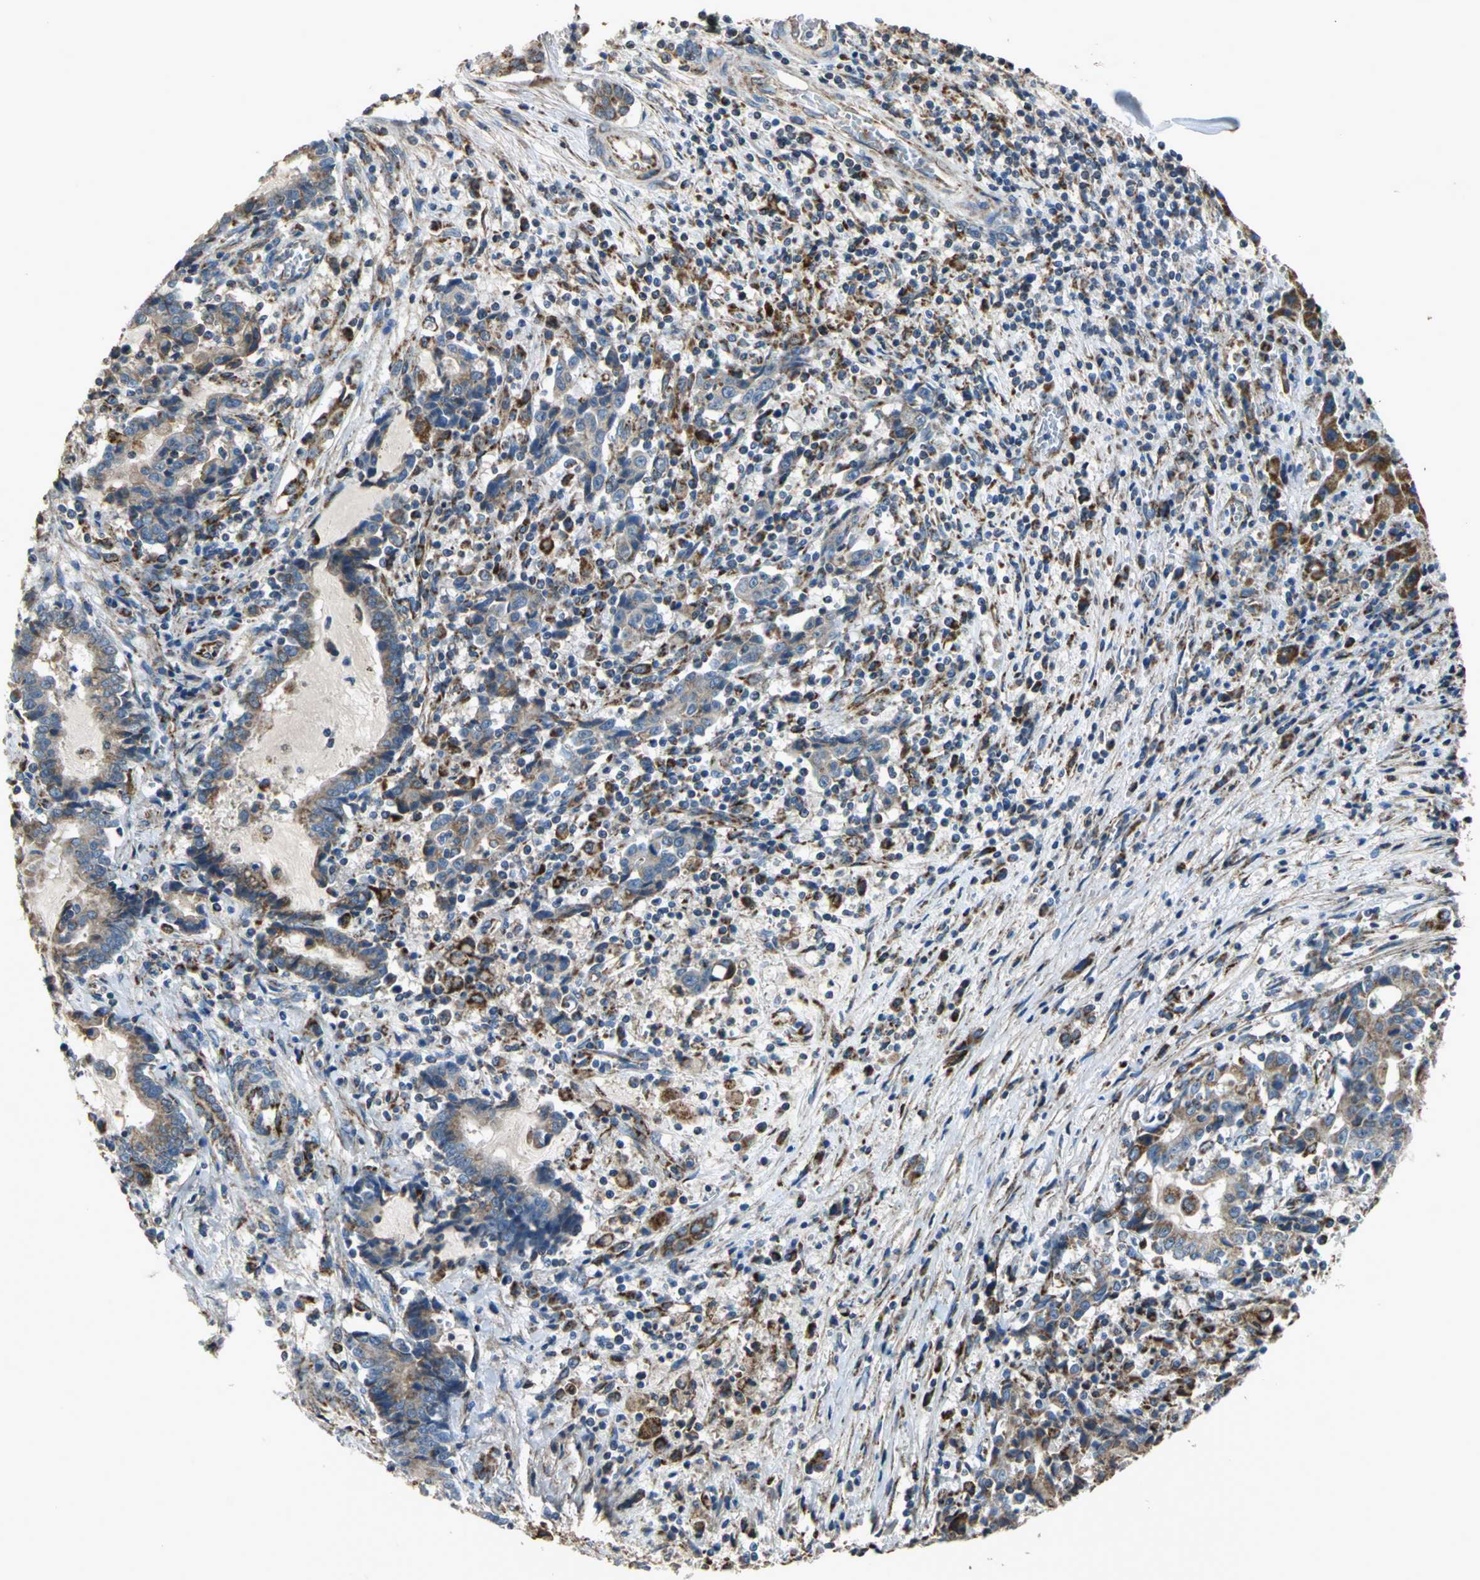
{"staining": {"intensity": "moderate", "quantity": ">75%", "location": "cytoplasmic/membranous"}, "tissue": "liver cancer", "cell_type": "Tumor cells", "image_type": "cancer", "snomed": [{"axis": "morphology", "description": "Cholangiocarcinoma"}, {"axis": "topography", "description": "Liver"}], "caption": "Immunohistochemical staining of human liver cholangiocarcinoma demonstrates medium levels of moderate cytoplasmic/membranous staining in approximately >75% of tumor cells.", "gene": "NDUFB5", "patient": {"sex": "male", "age": 57}}